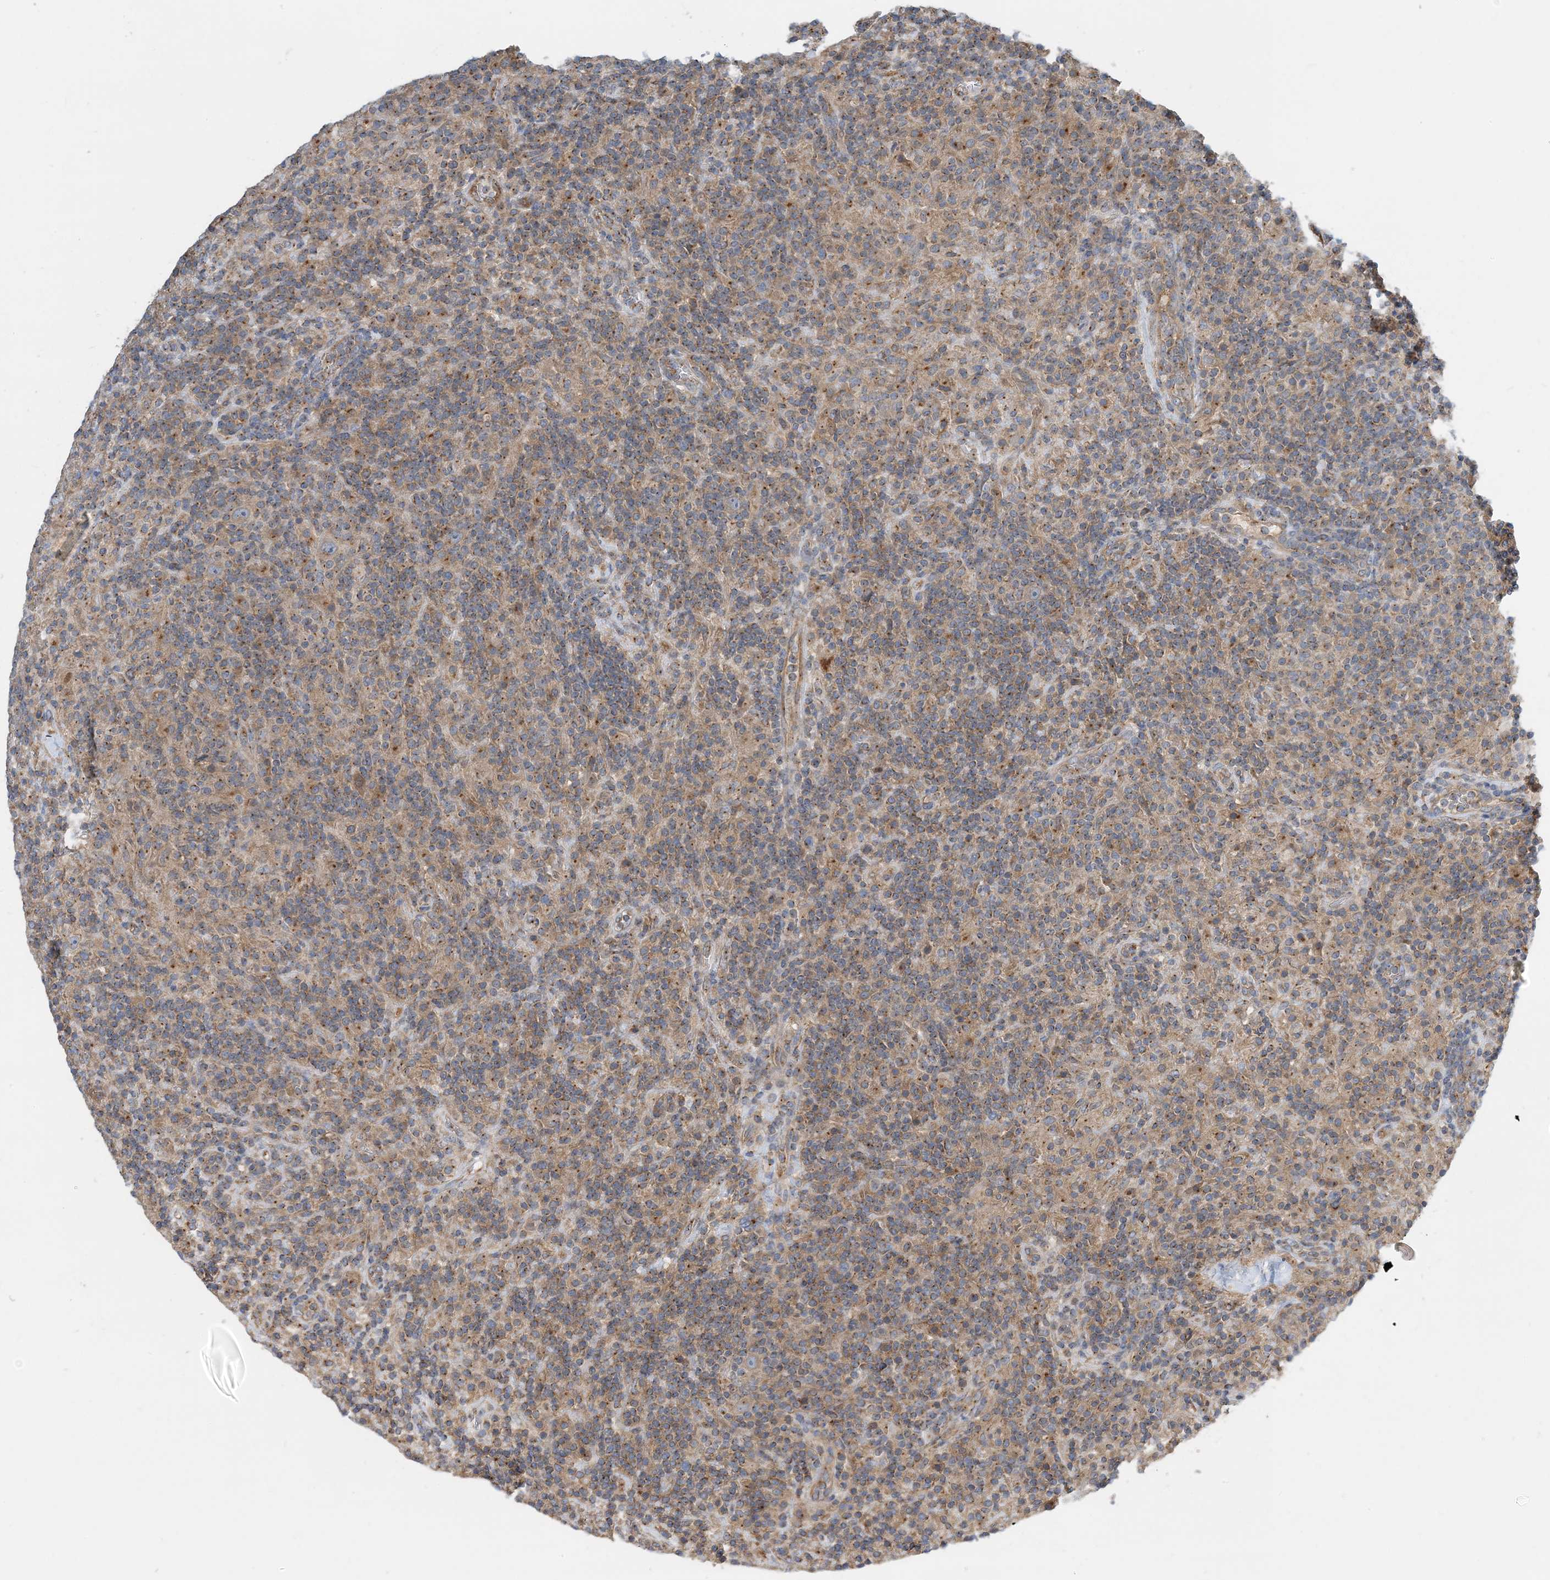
{"staining": {"intensity": "negative", "quantity": "none", "location": "none"}, "tissue": "lymphoma", "cell_type": "Tumor cells", "image_type": "cancer", "snomed": [{"axis": "morphology", "description": "Hodgkin's disease, NOS"}, {"axis": "topography", "description": "Lymph node"}], "caption": "Immunohistochemical staining of Hodgkin's disease reveals no significant staining in tumor cells.", "gene": "SIDT1", "patient": {"sex": "male", "age": 70}}